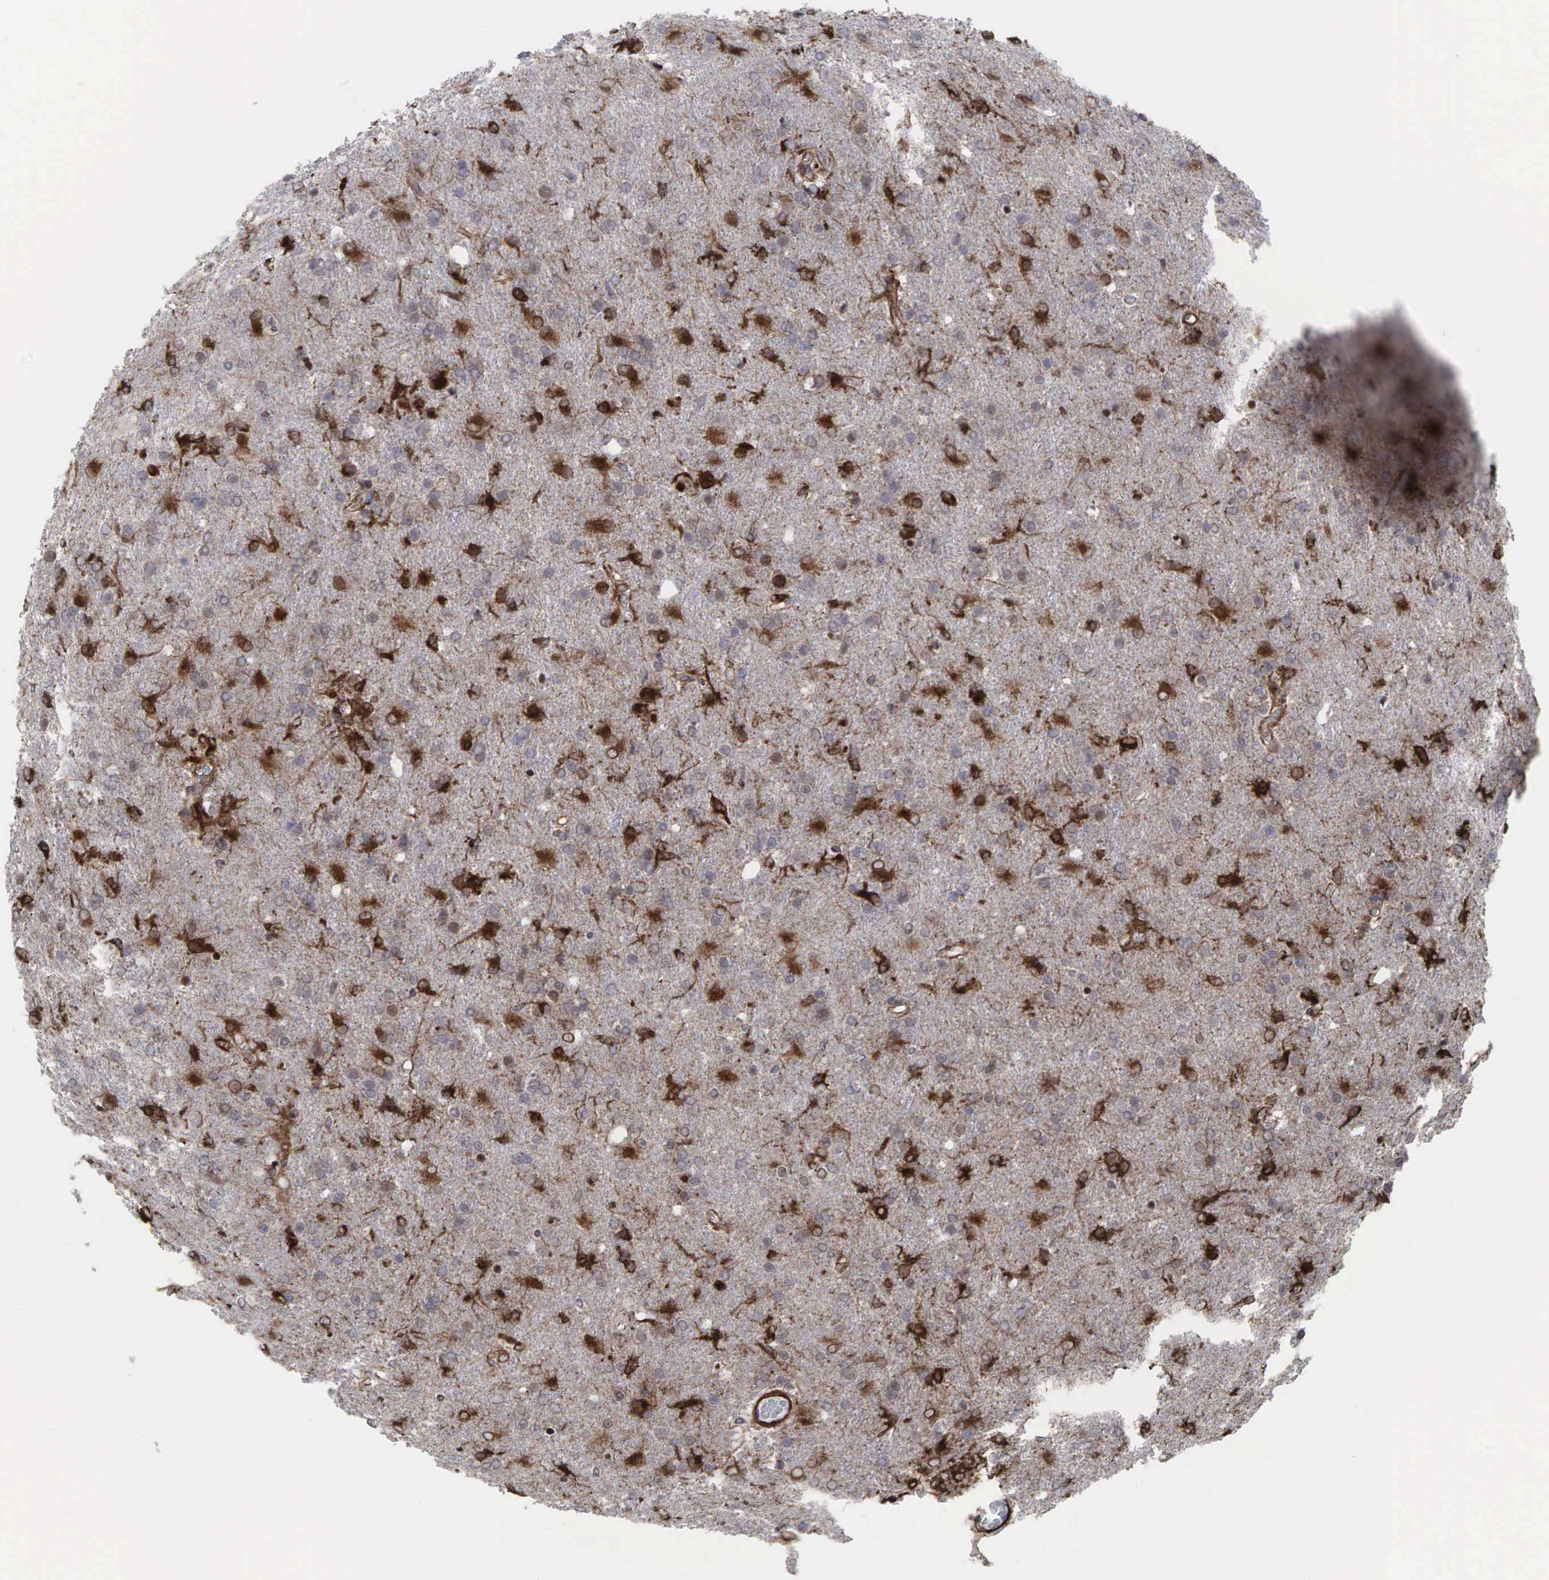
{"staining": {"intensity": "moderate", "quantity": "25%-75%", "location": "cytoplasmic/membranous,nuclear"}, "tissue": "glioma", "cell_type": "Tumor cells", "image_type": "cancer", "snomed": [{"axis": "morphology", "description": "Glioma, malignant, High grade"}, {"axis": "topography", "description": "Brain"}], "caption": "Protein staining of glioma tissue shows moderate cytoplasmic/membranous and nuclear expression in approximately 25%-75% of tumor cells.", "gene": "GPRASP1", "patient": {"sex": "male", "age": 68}}